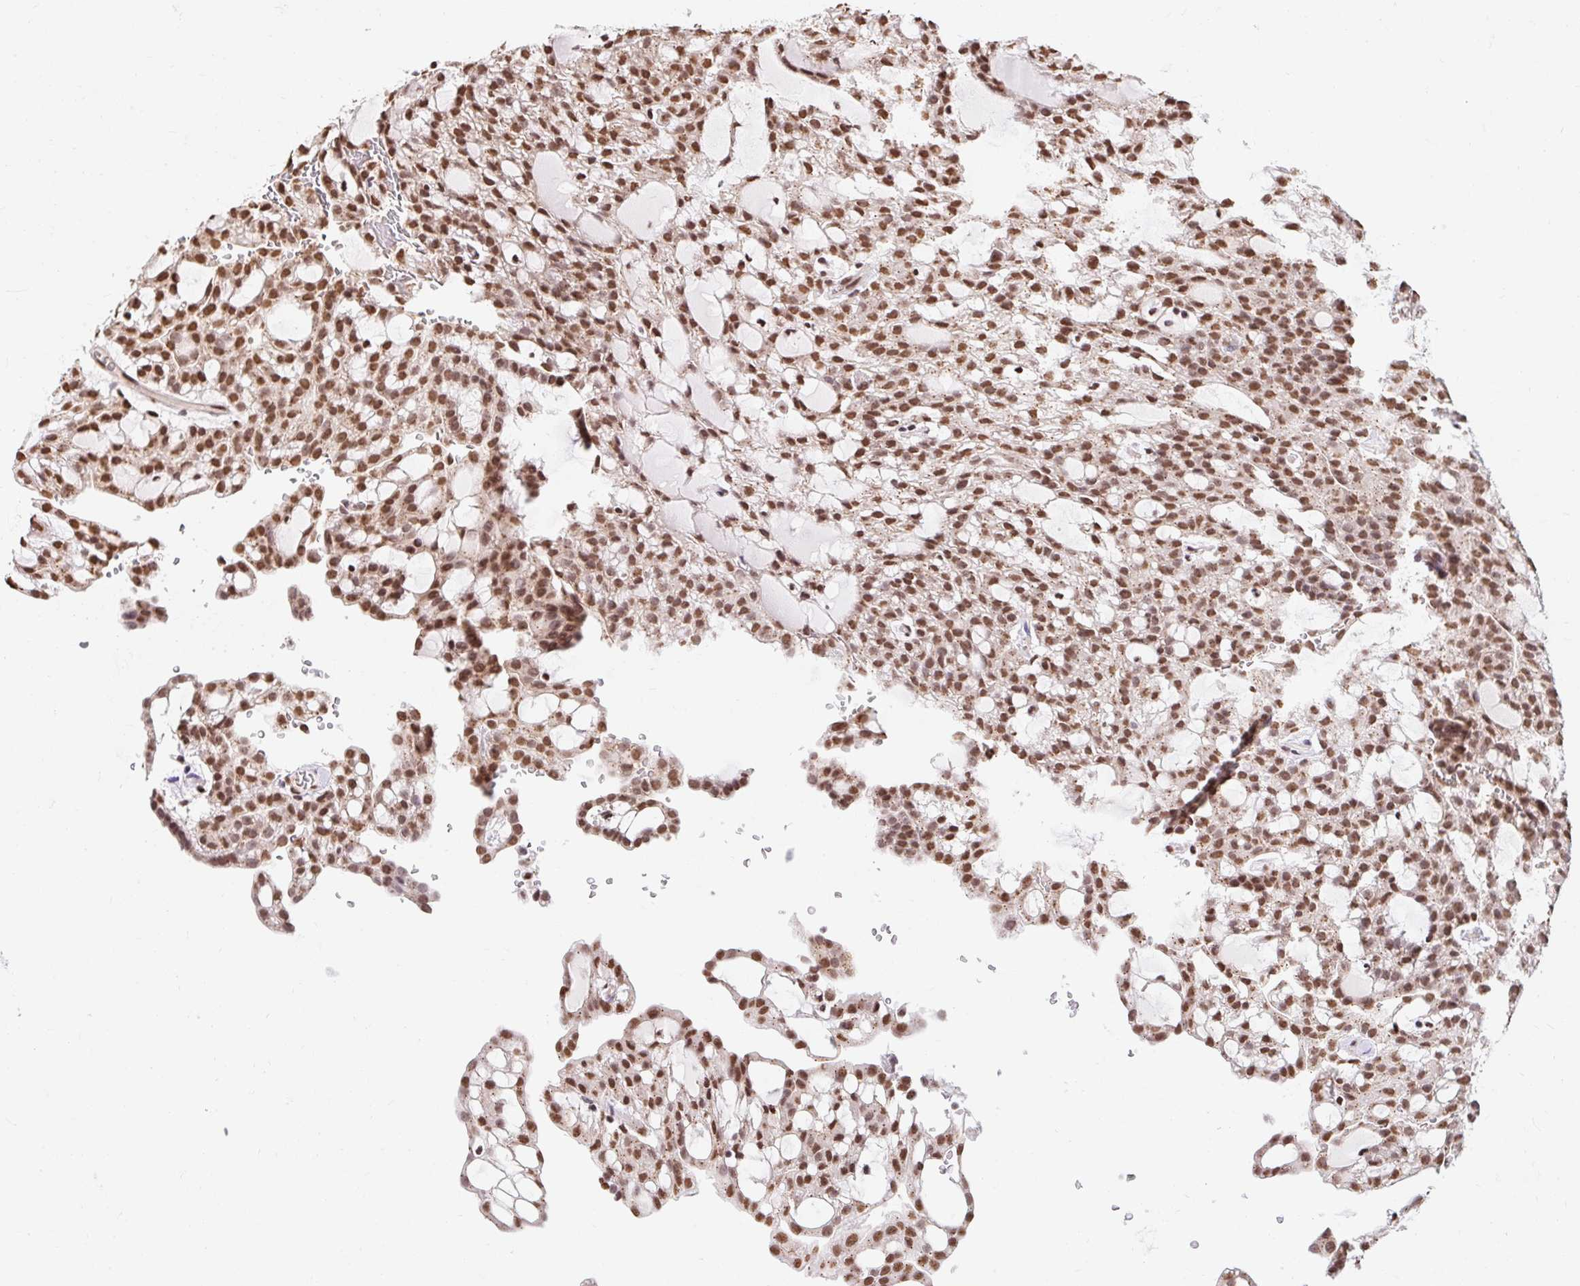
{"staining": {"intensity": "moderate", "quantity": ">75%", "location": "nuclear"}, "tissue": "renal cancer", "cell_type": "Tumor cells", "image_type": "cancer", "snomed": [{"axis": "morphology", "description": "Adenocarcinoma, NOS"}, {"axis": "topography", "description": "Kidney"}], "caption": "This is a histology image of immunohistochemistry (IHC) staining of renal cancer, which shows moderate expression in the nuclear of tumor cells.", "gene": "BICRA", "patient": {"sex": "male", "age": 63}}